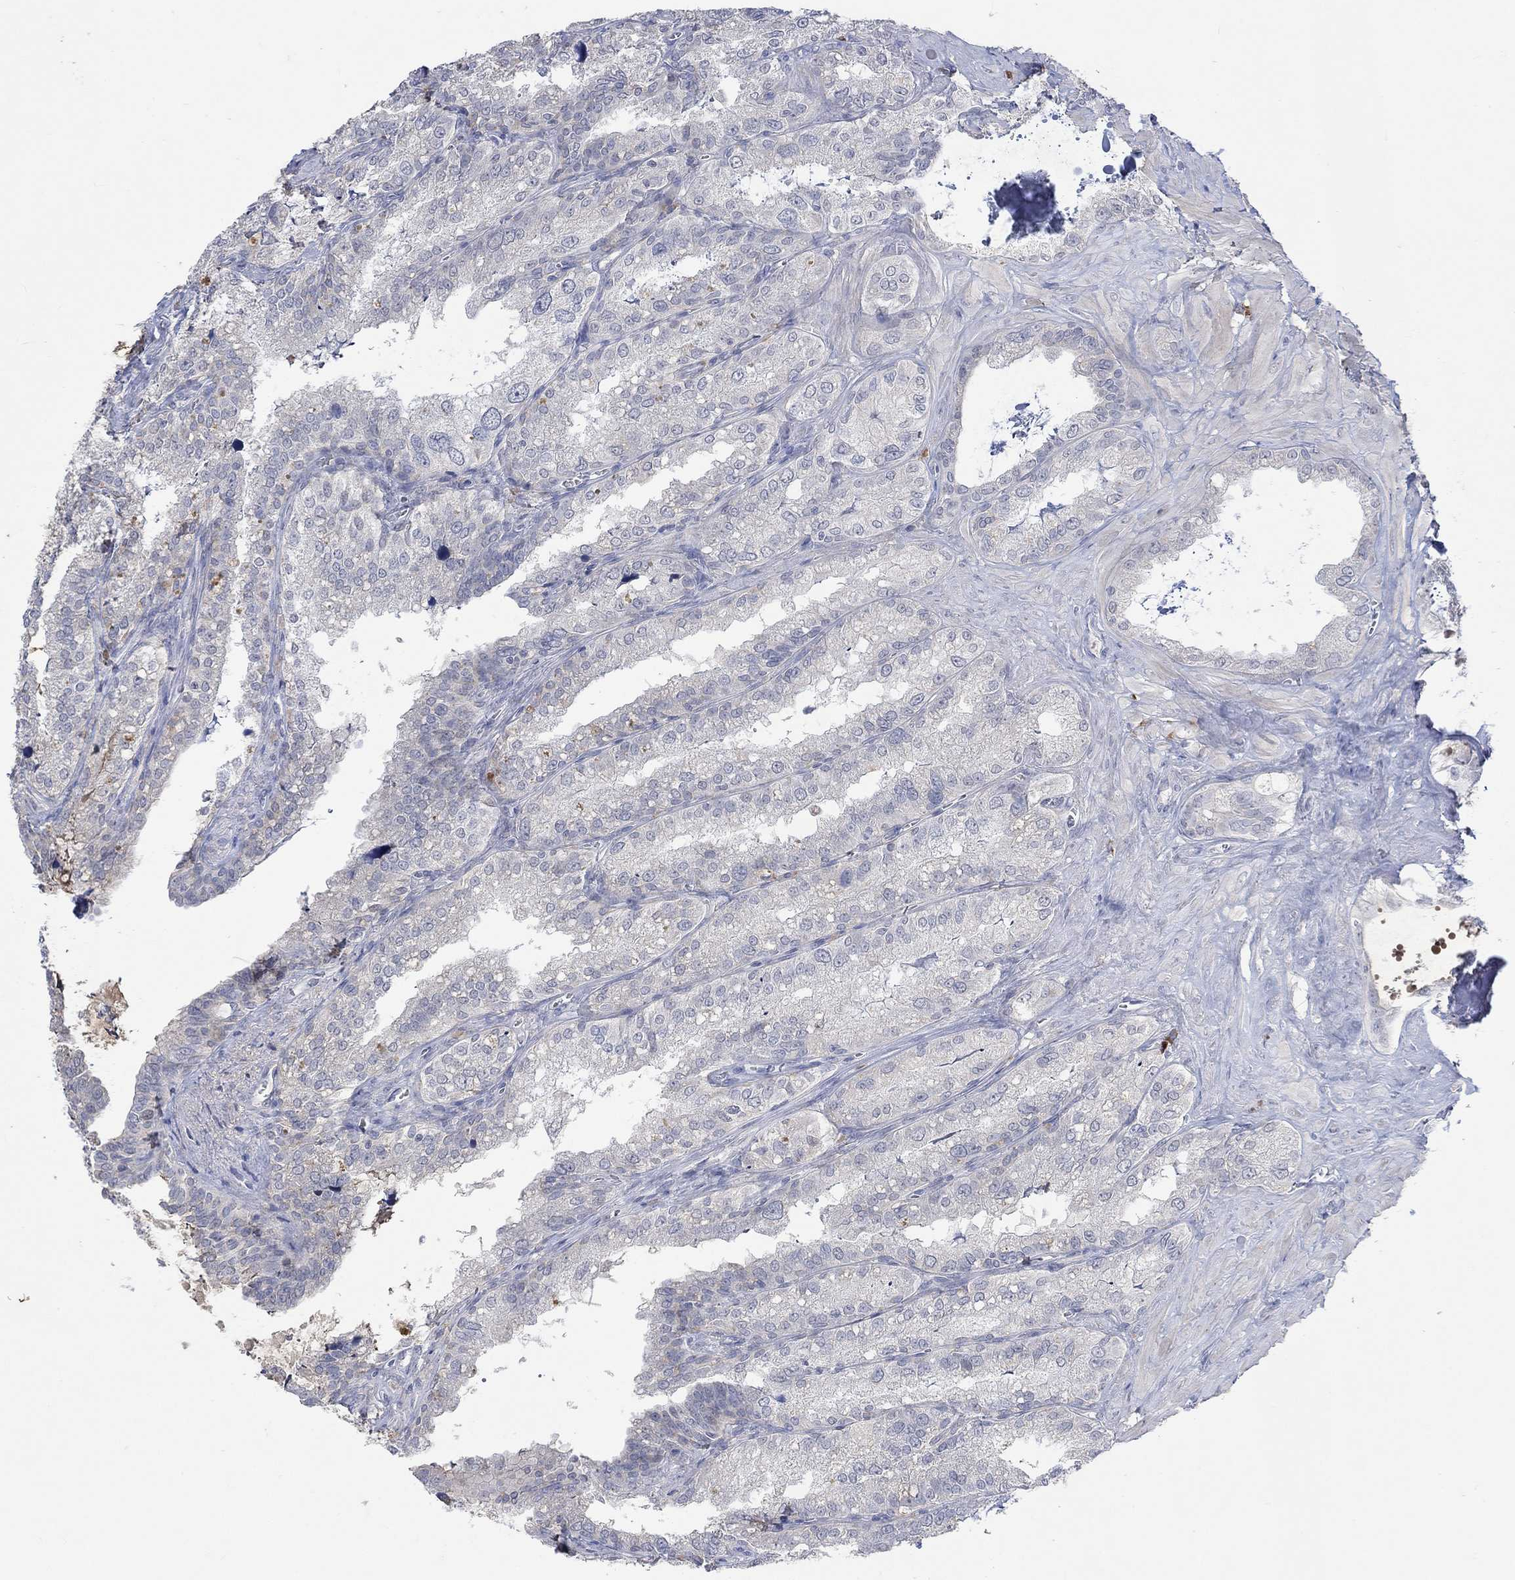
{"staining": {"intensity": "negative", "quantity": "none", "location": "none"}, "tissue": "seminal vesicle", "cell_type": "Glandular cells", "image_type": "normal", "snomed": [{"axis": "morphology", "description": "Normal tissue, NOS"}, {"axis": "topography", "description": "Seminal veicle"}], "caption": "Histopathology image shows no significant protein positivity in glandular cells of benign seminal vesicle.", "gene": "MSTN", "patient": {"sex": "male", "age": 57}}